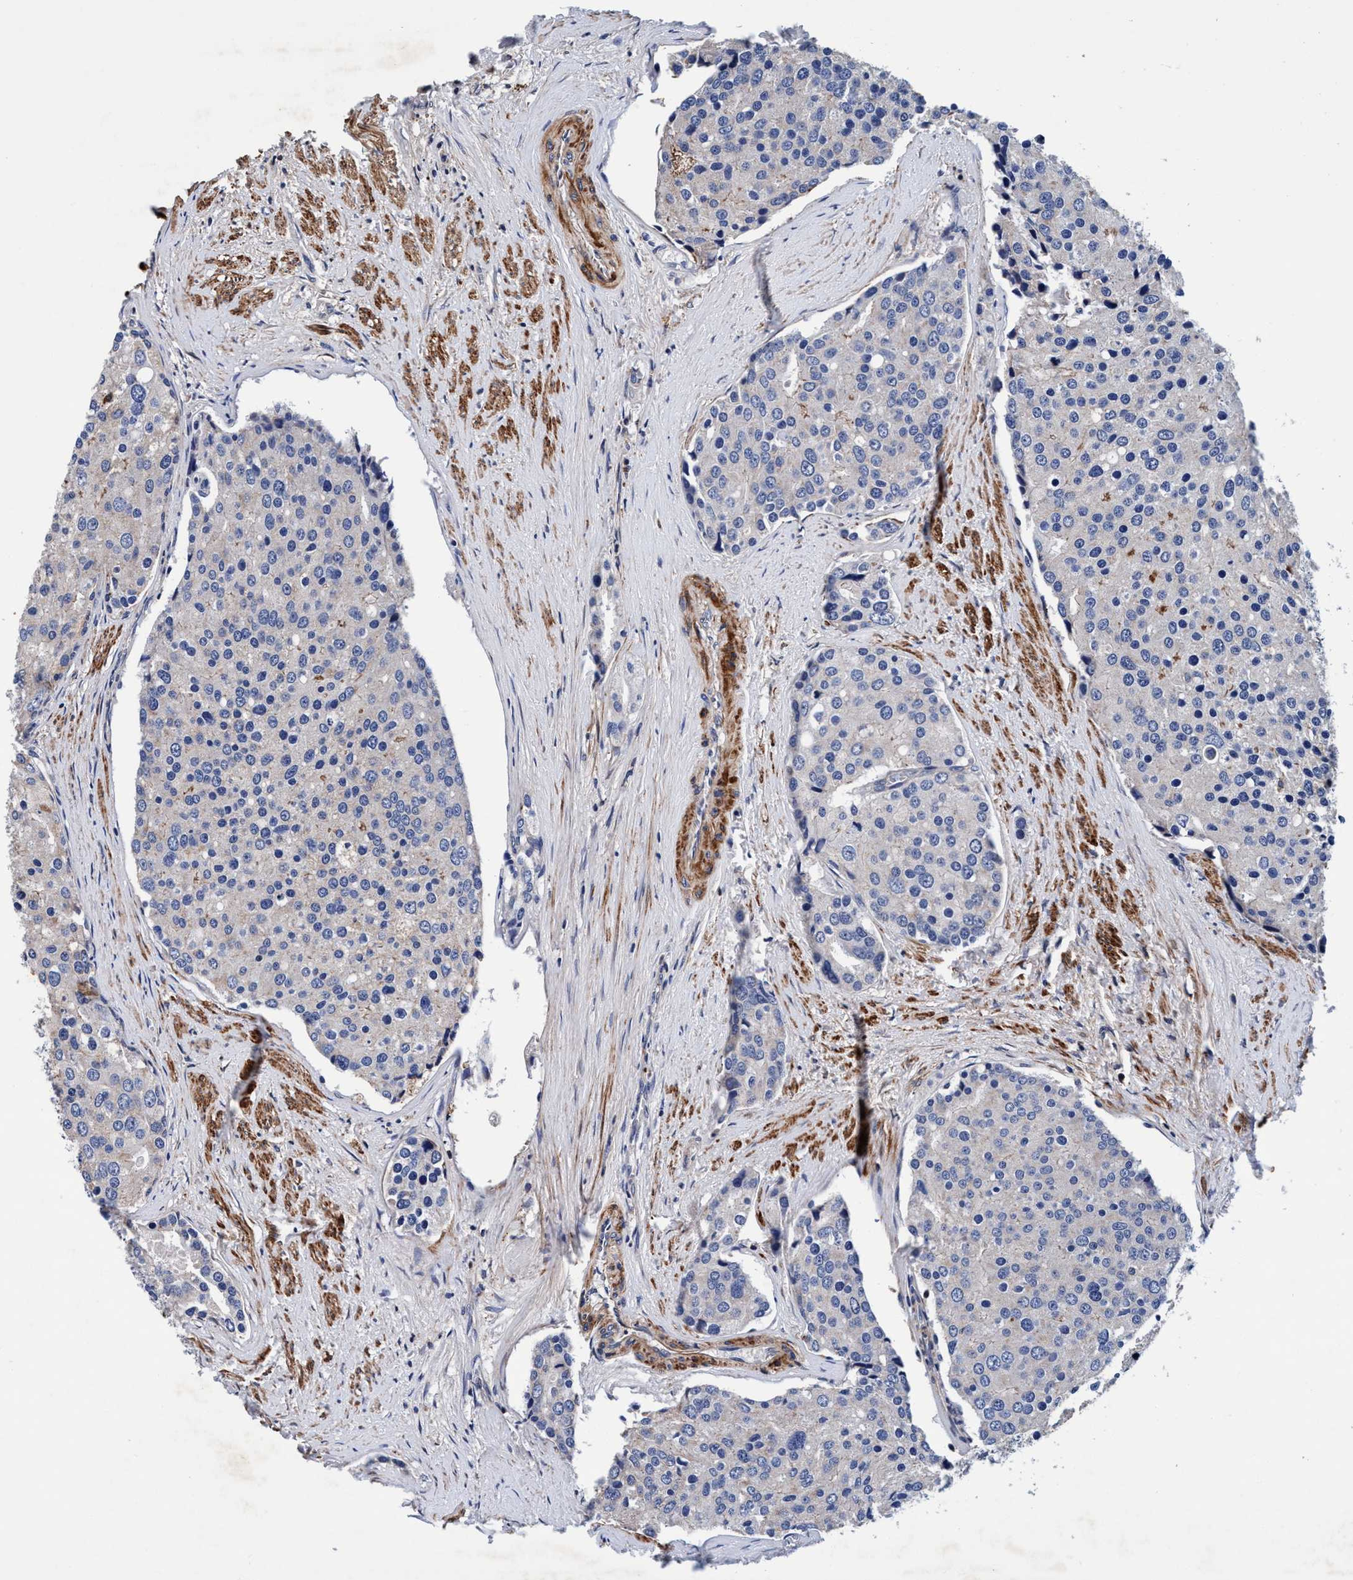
{"staining": {"intensity": "negative", "quantity": "none", "location": "none"}, "tissue": "prostate cancer", "cell_type": "Tumor cells", "image_type": "cancer", "snomed": [{"axis": "morphology", "description": "Adenocarcinoma, High grade"}, {"axis": "topography", "description": "Prostate"}], "caption": "IHC of human prostate cancer (high-grade adenocarcinoma) exhibits no staining in tumor cells. Brightfield microscopy of IHC stained with DAB (brown) and hematoxylin (blue), captured at high magnification.", "gene": "RNF208", "patient": {"sex": "male", "age": 50}}